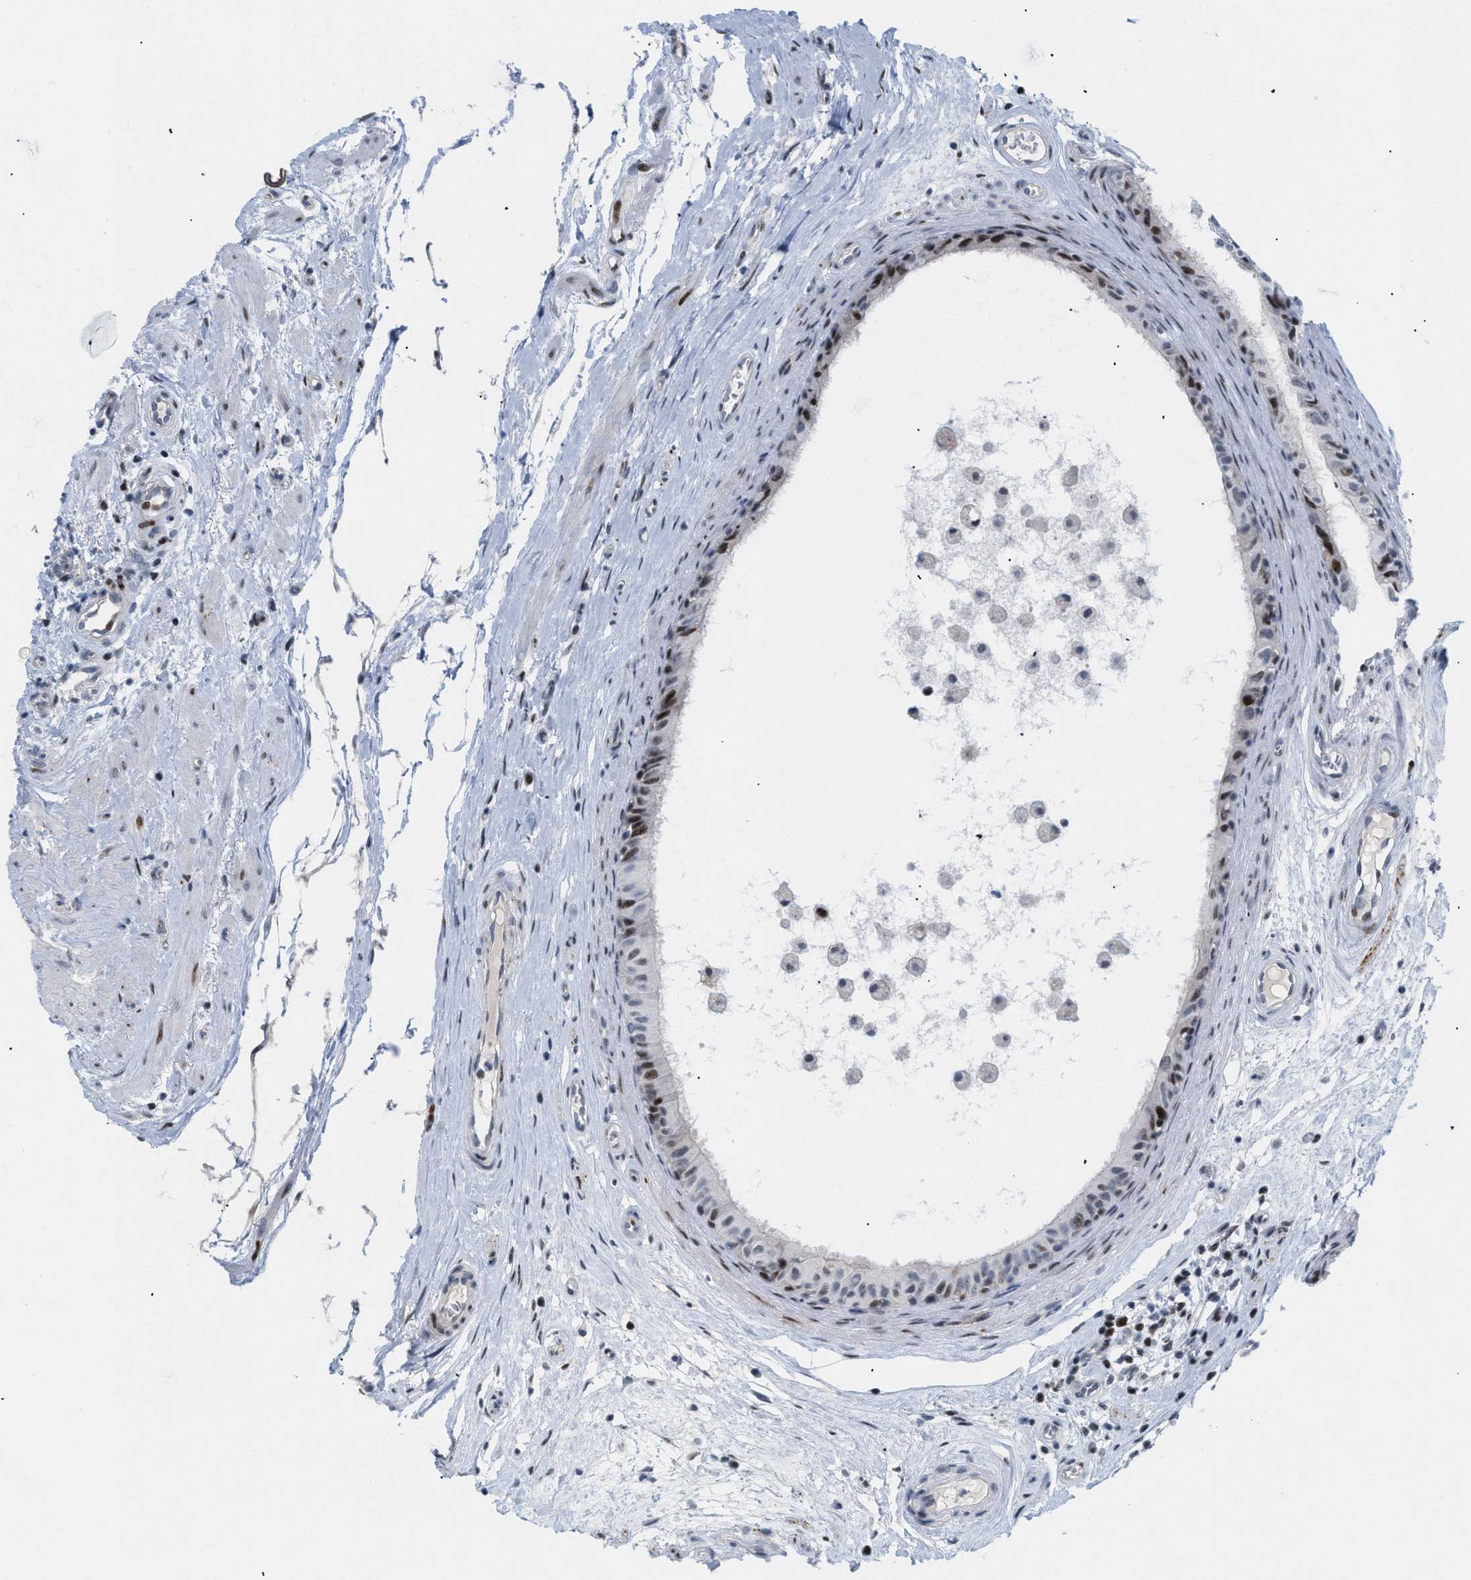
{"staining": {"intensity": "moderate", "quantity": ">75%", "location": "nuclear"}, "tissue": "epididymis", "cell_type": "Glandular cells", "image_type": "normal", "snomed": [{"axis": "morphology", "description": "Normal tissue, NOS"}, {"axis": "morphology", "description": "Inflammation, NOS"}, {"axis": "topography", "description": "Epididymis"}], "caption": "IHC of unremarkable human epididymis displays medium levels of moderate nuclear expression in about >75% of glandular cells.", "gene": "MED1", "patient": {"sex": "male", "age": 85}}